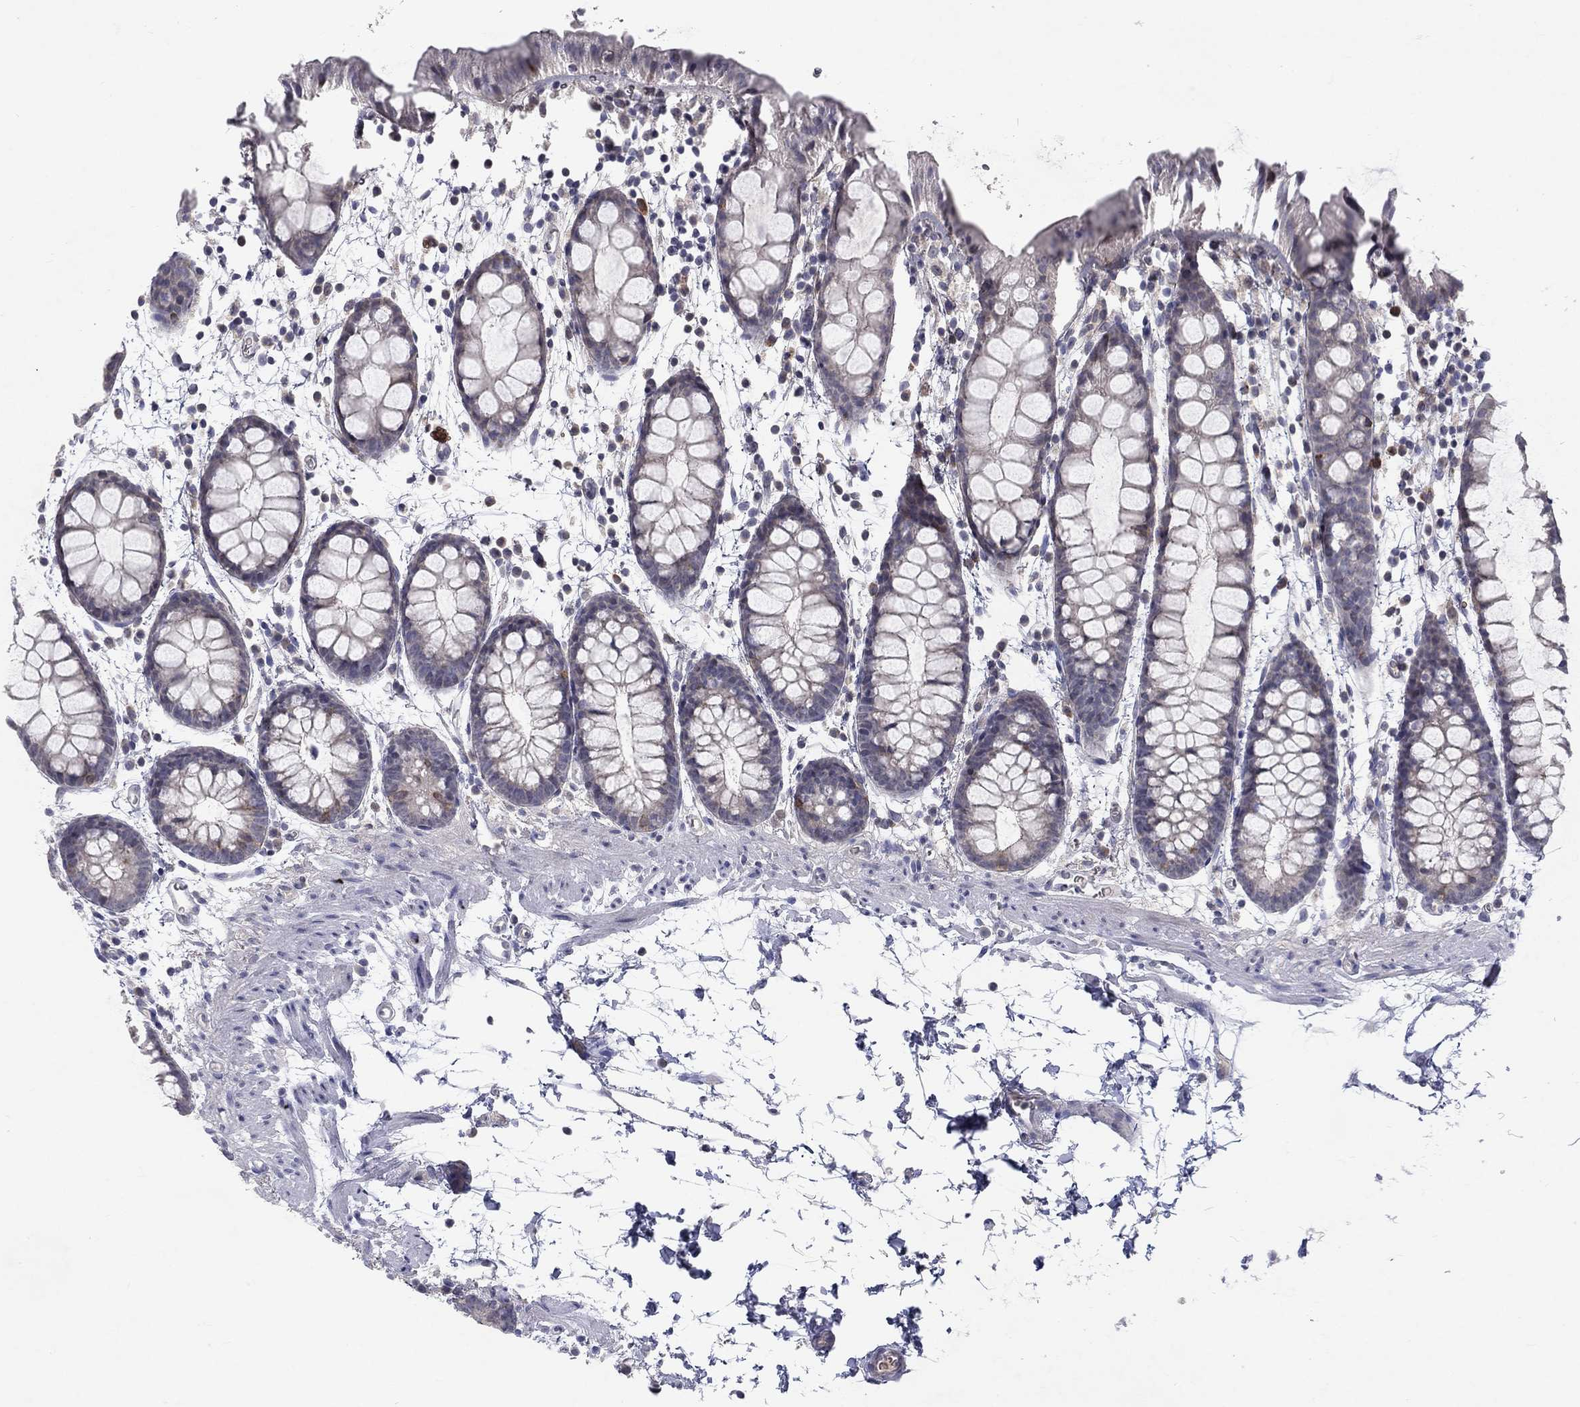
{"staining": {"intensity": "negative", "quantity": "none", "location": "none"}, "tissue": "rectum", "cell_type": "Glandular cells", "image_type": "normal", "snomed": [{"axis": "morphology", "description": "Normal tissue, NOS"}, {"axis": "topography", "description": "Rectum"}], "caption": "Glandular cells show no significant protein positivity in unremarkable rectum. The staining is performed using DAB (3,3'-diaminobenzidine) brown chromogen with nuclei counter-stained in using hematoxylin.", "gene": "CACNA1A", "patient": {"sex": "male", "age": 57}}